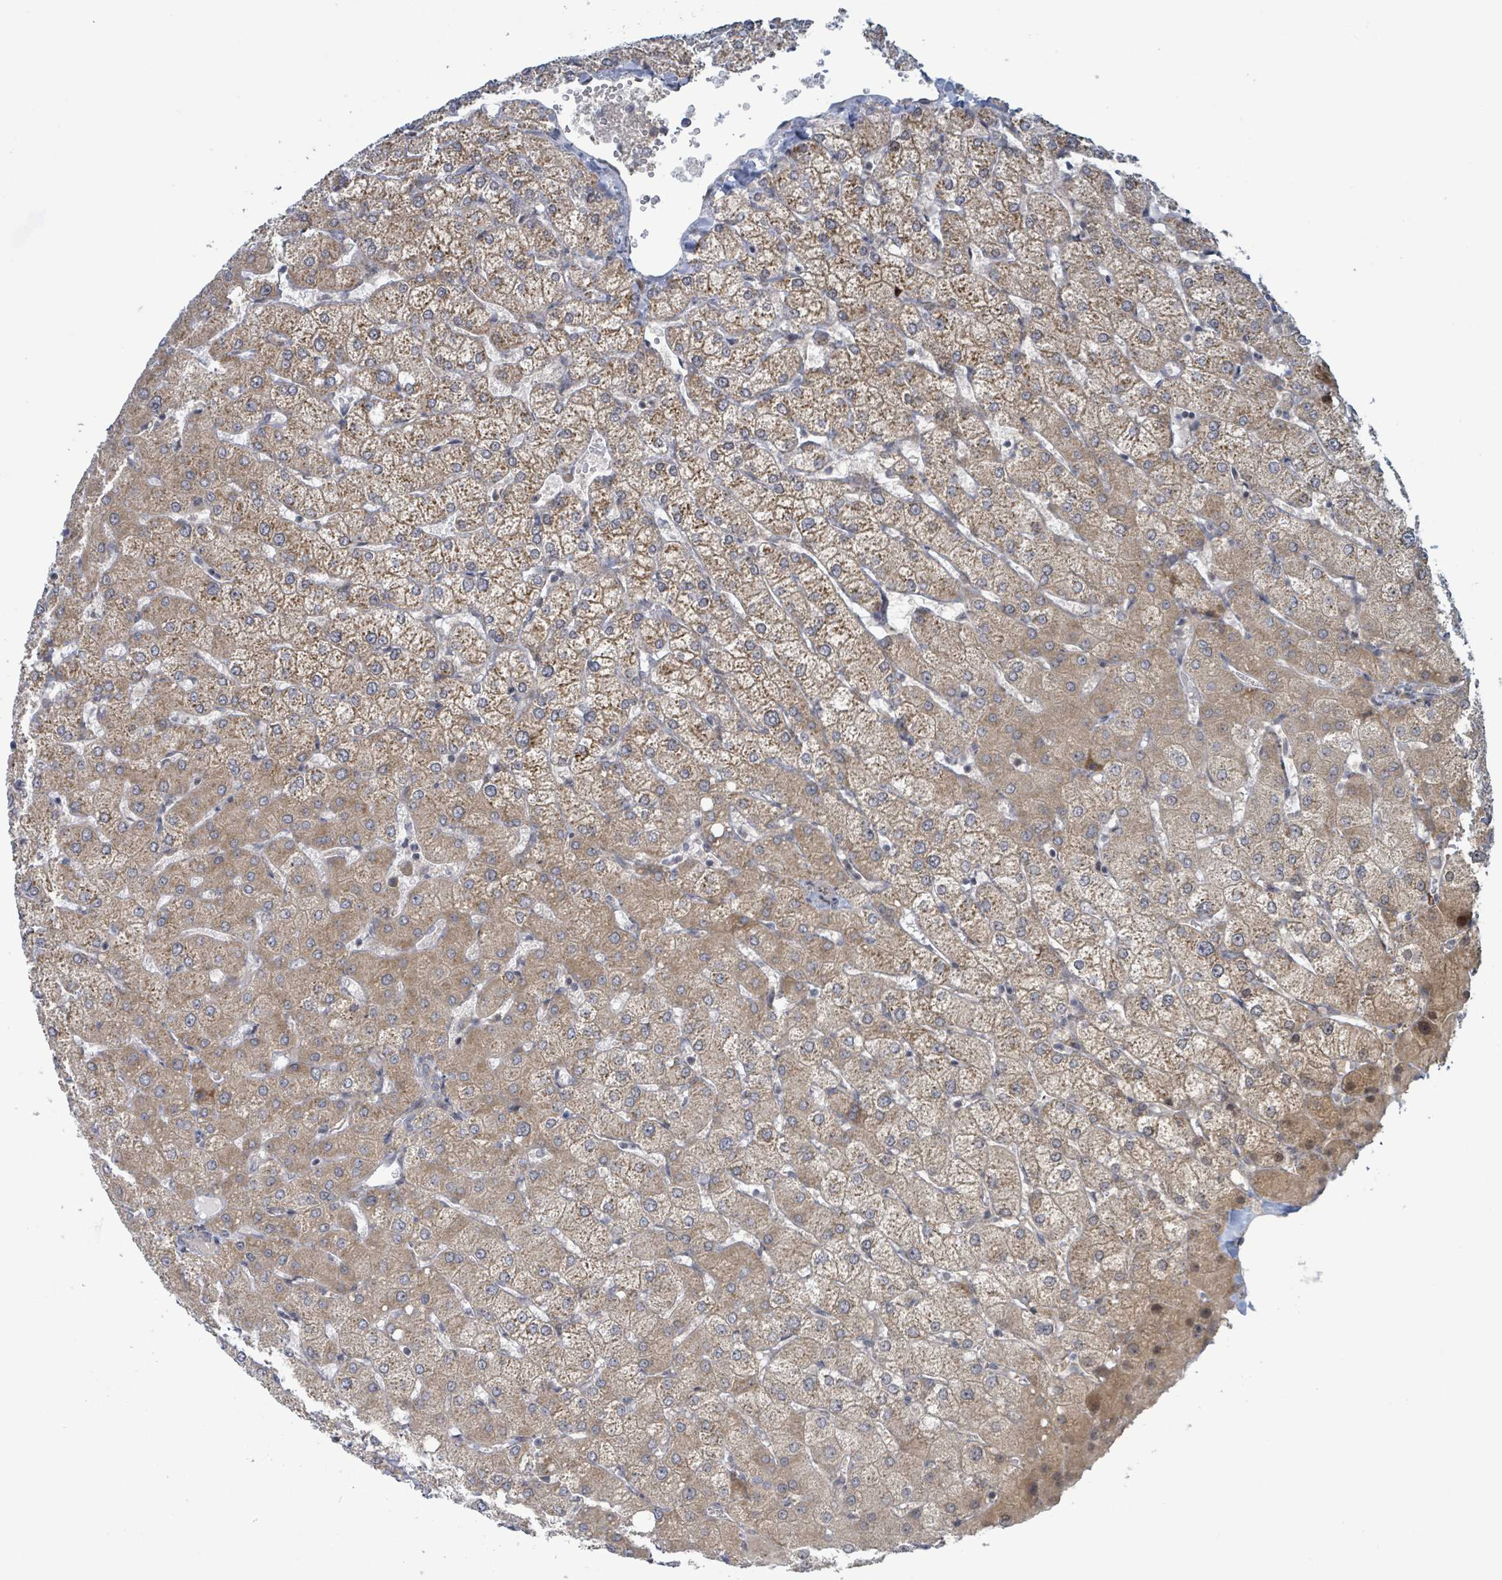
{"staining": {"intensity": "negative", "quantity": "none", "location": "none"}, "tissue": "liver", "cell_type": "Cholangiocytes", "image_type": "normal", "snomed": [{"axis": "morphology", "description": "Normal tissue, NOS"}, {"axis": "topography", "description": "Liver"}], "caption": "Immunohistochemical staining of normal human liver displays no significant expression in cholangiocytes.", "gene": "RPL32", "patient": {"sex": "female", "age": 54}}